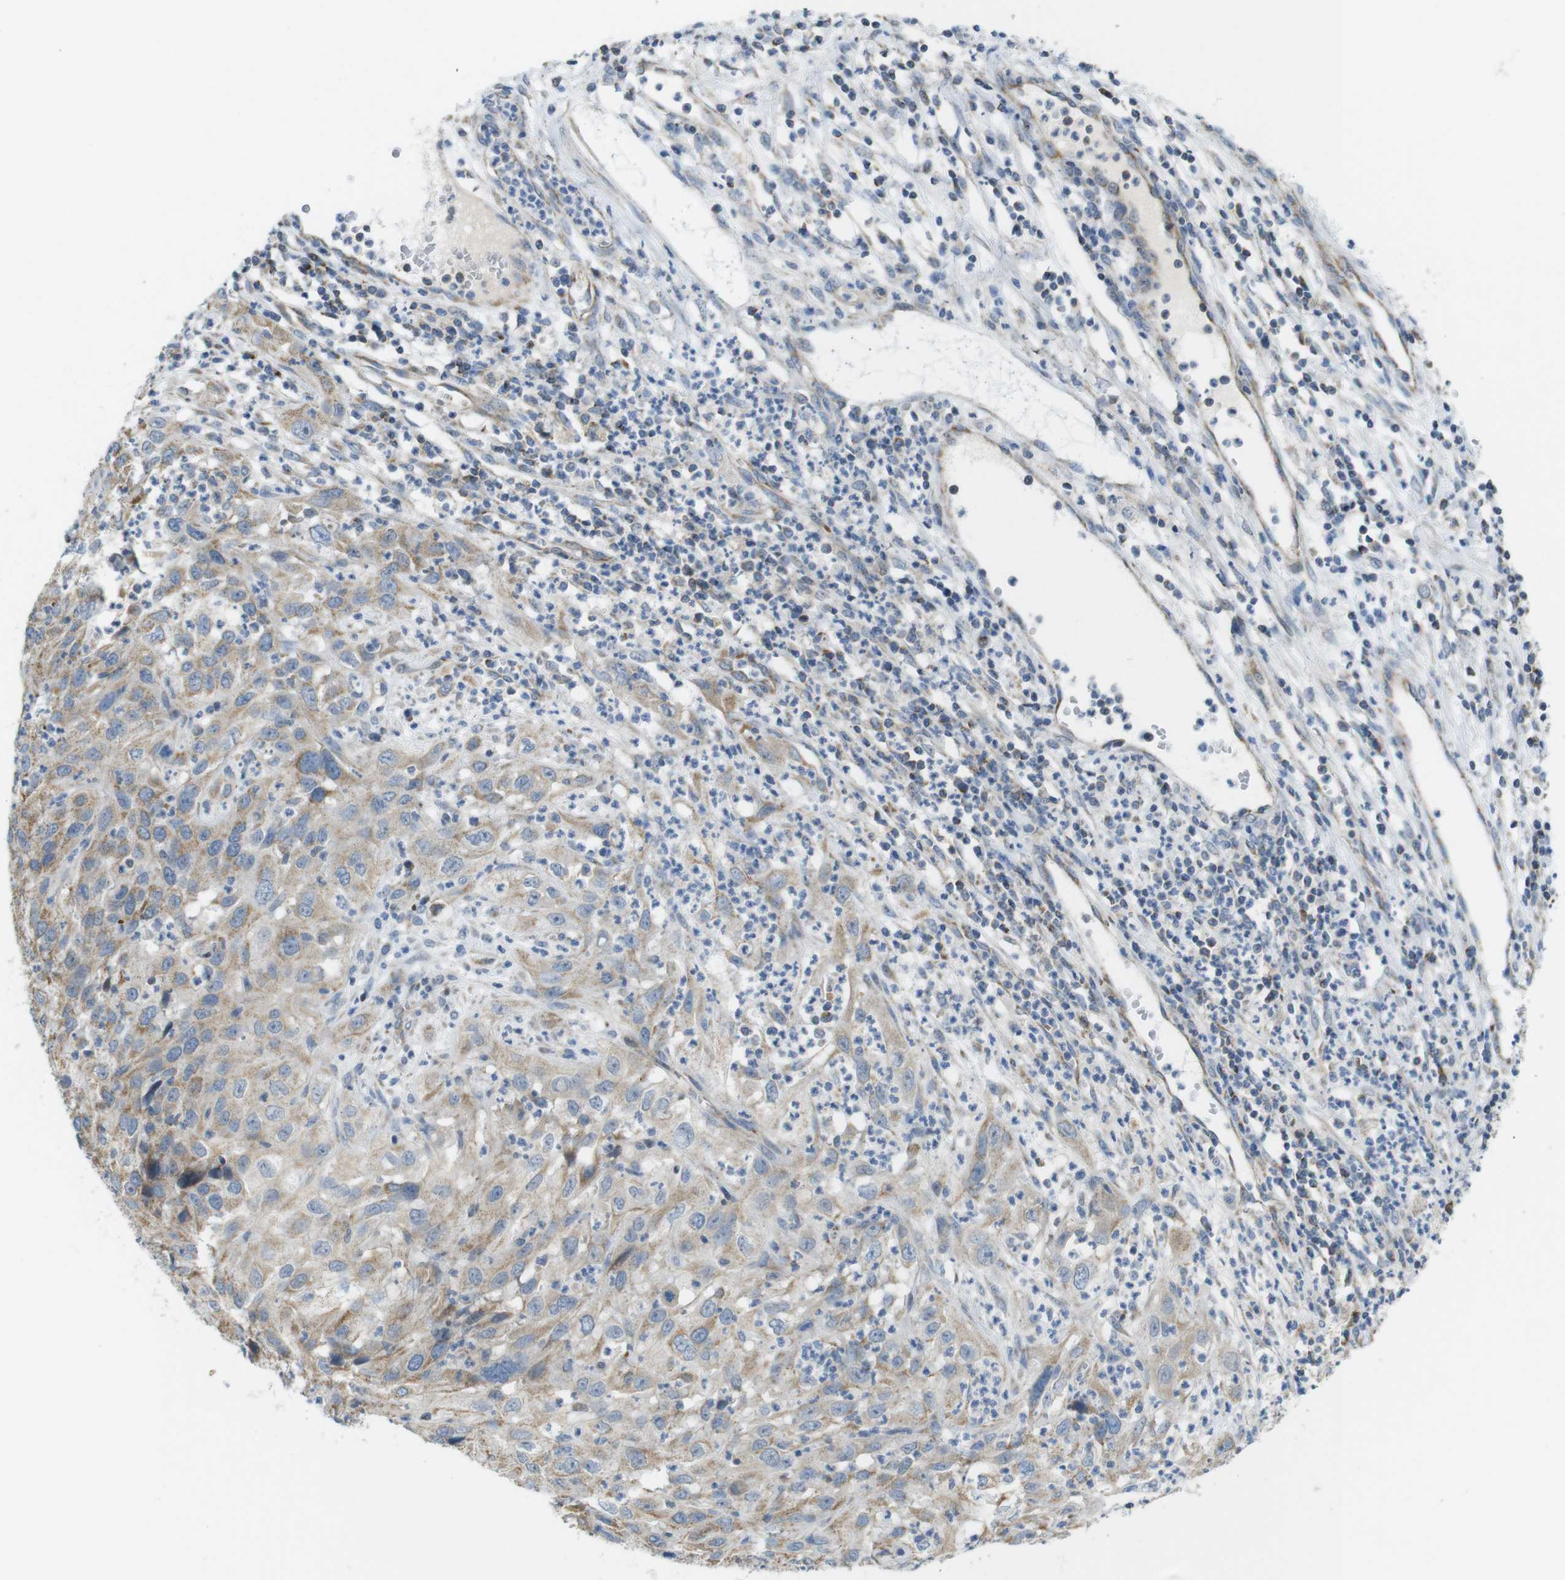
{"staining": {"intensity": "weak", "quantity": ">75%", "location": "cytoplasmic/membranous"}, "tissue": "cervical cancer", "cell_type": "Tumor cells", "image_type": "cancer", "snomed": [{"axis": "morphology", "description": "Squamous cell carcinoma, NOS"}, {"axis": "topography", "description": "Cervix"}], "caption": "High-magnification brightfield microscopy of cervical cancer stained with DAB (3,3'-diaminobenzidine) (brown) and counterstained with hematoxylin (blue). tumor cells exhibit weak cytoplasmic/membranous expression is identified in about>75% of cells.", "gene": "MARCHF1", "patient": {"sex": "female", "age": 32}}